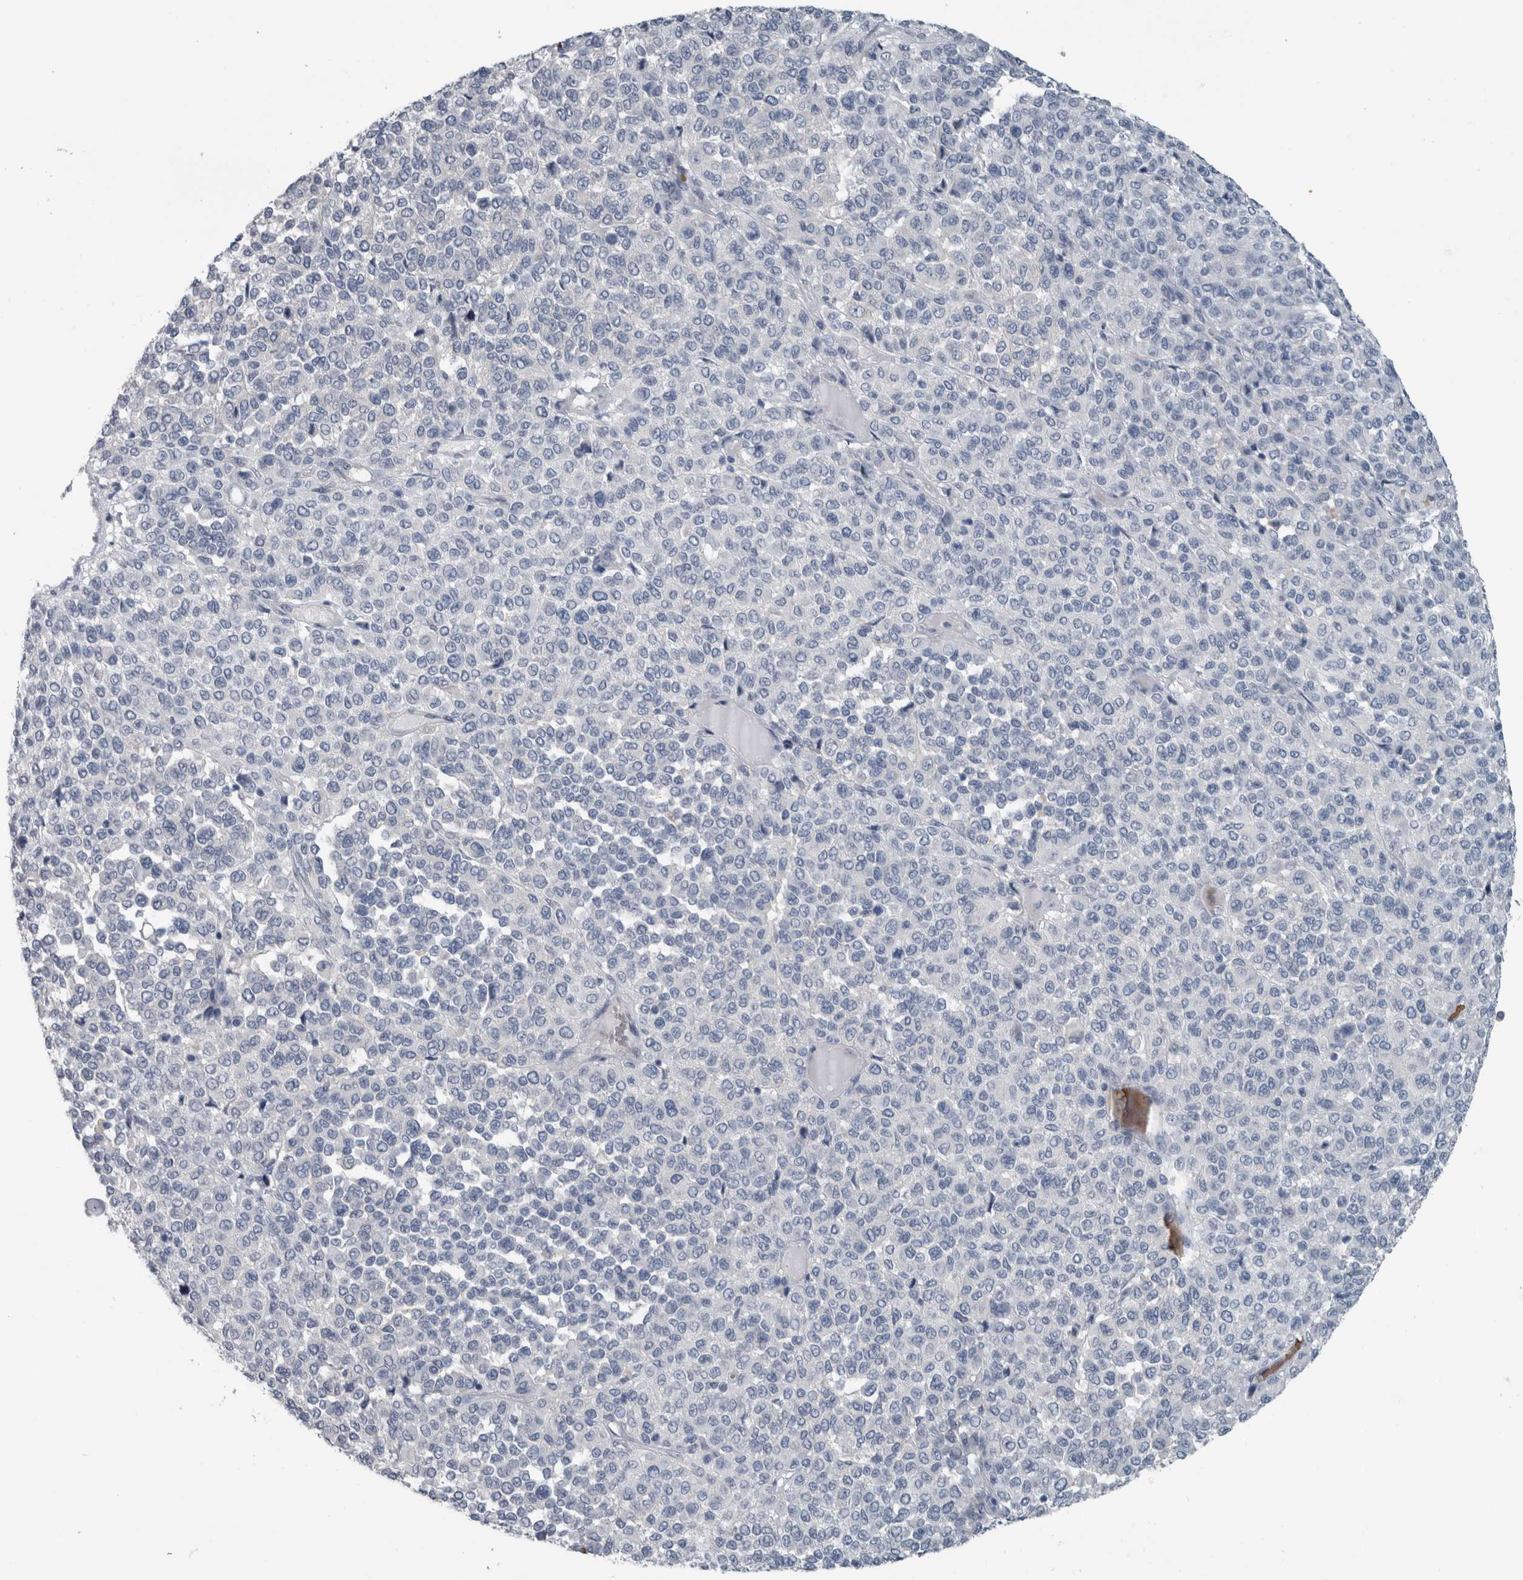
{"staining": {"intensity": "negative", "quantity": "none", "location": "none"}, "tissue": "melanoma", "cell_type": "Tumor cells", "image_type": "cancer", "snomed": [{"axis": "morphology", "description": "Malignant melanoma, Metastatic site"}, {"axis": "topography", "description": "Pancreas"}], "caption": "Histopathology image shows no significant protein staining in tumor cells of melanoma. Brightfield microscopy of IHC stained with DAB (3,3'-diaminobenzidine) (brown) and hematoxylin (blue), captured at high magnification.", "gene": "SH3GL2", "patient": {"sex": "female", "age": 30}}